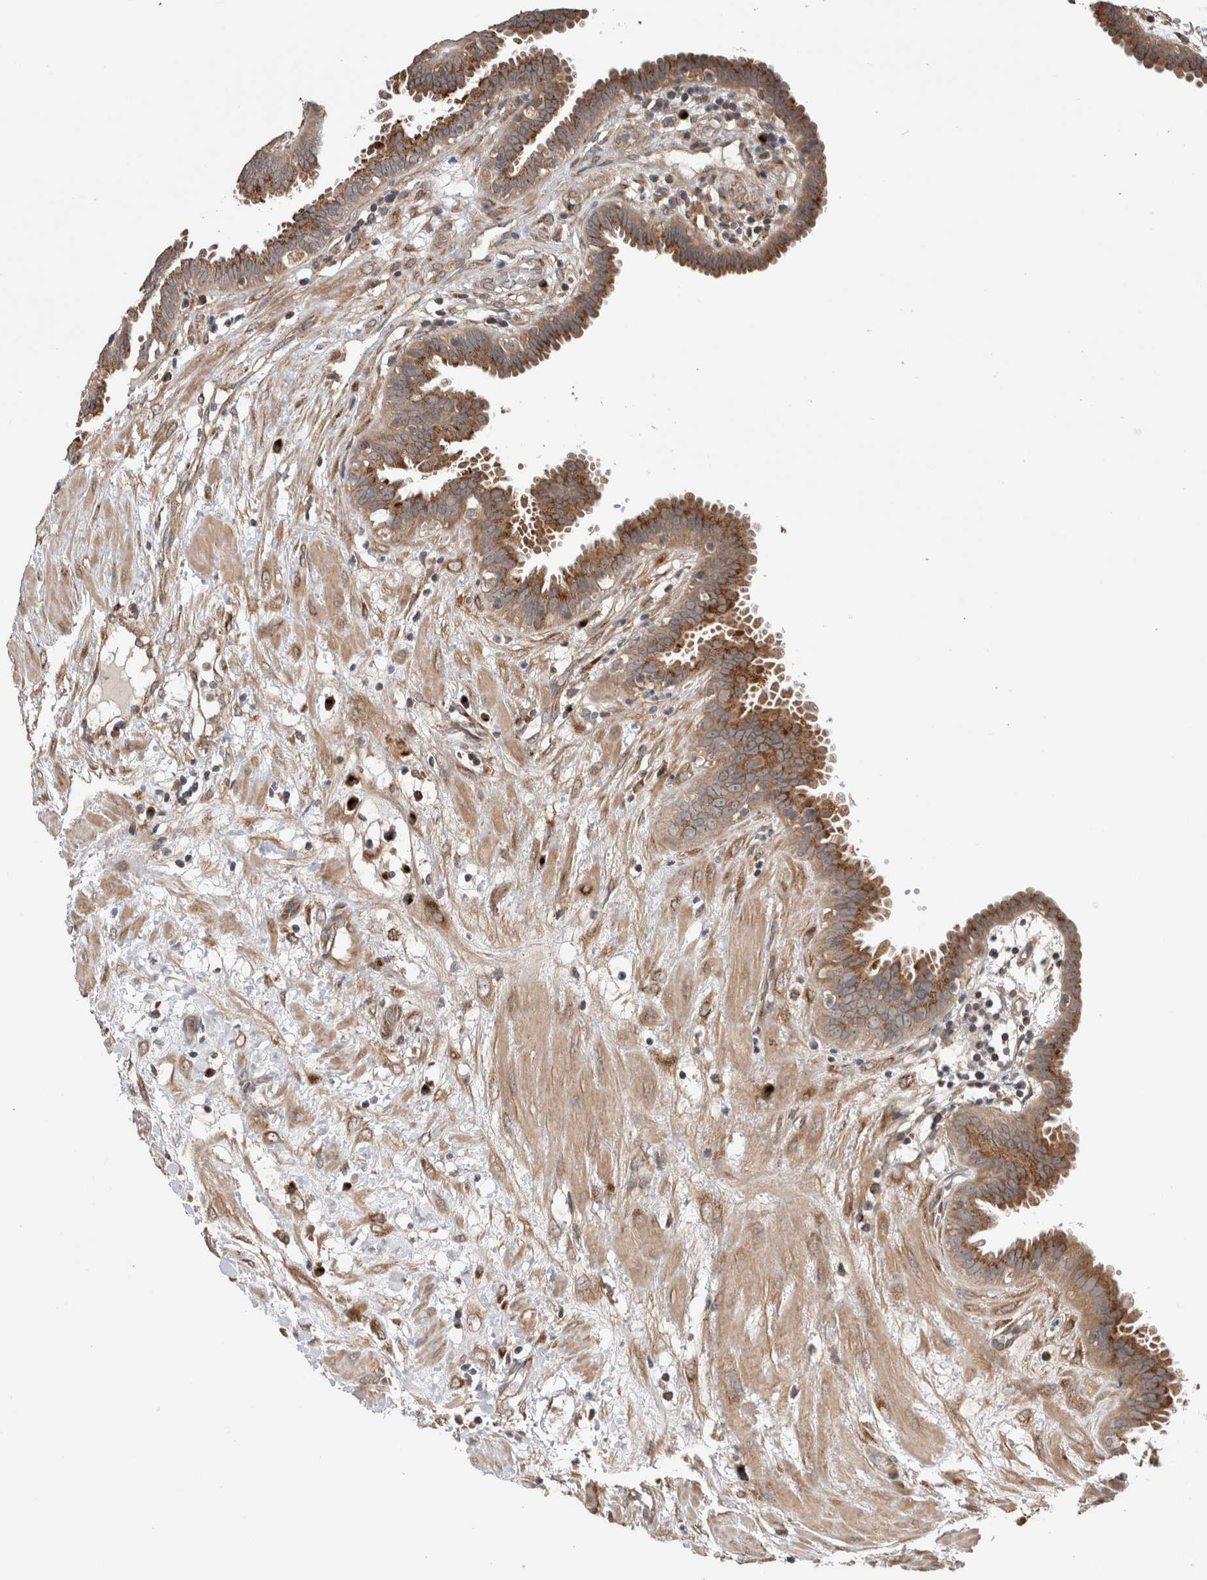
{"staining": {"intensity": "strong", "quantity": ">75%", "location": "cytoplasmic/membranous"}, "tissue": "fallopian tube", "cell_type": "Glandular cells", "image_type": "normal", "snomed": [{"axis": "morphology", "description": "Normal tissue, NOS"}, {"axis": "topography", "description": "Fallopian tube"}, {"axis": "topography", "description": "Placenta"}], "caption": "Immunohistochemistry image of unremarkable human fallopian tube stained for a protein (brown), which exhibits high levels of strong cytoplasmic/membranous expression in about >75% of glandular cells.", "gene": "TRIM5", "patient": {"sex": "female", "age": 32}}